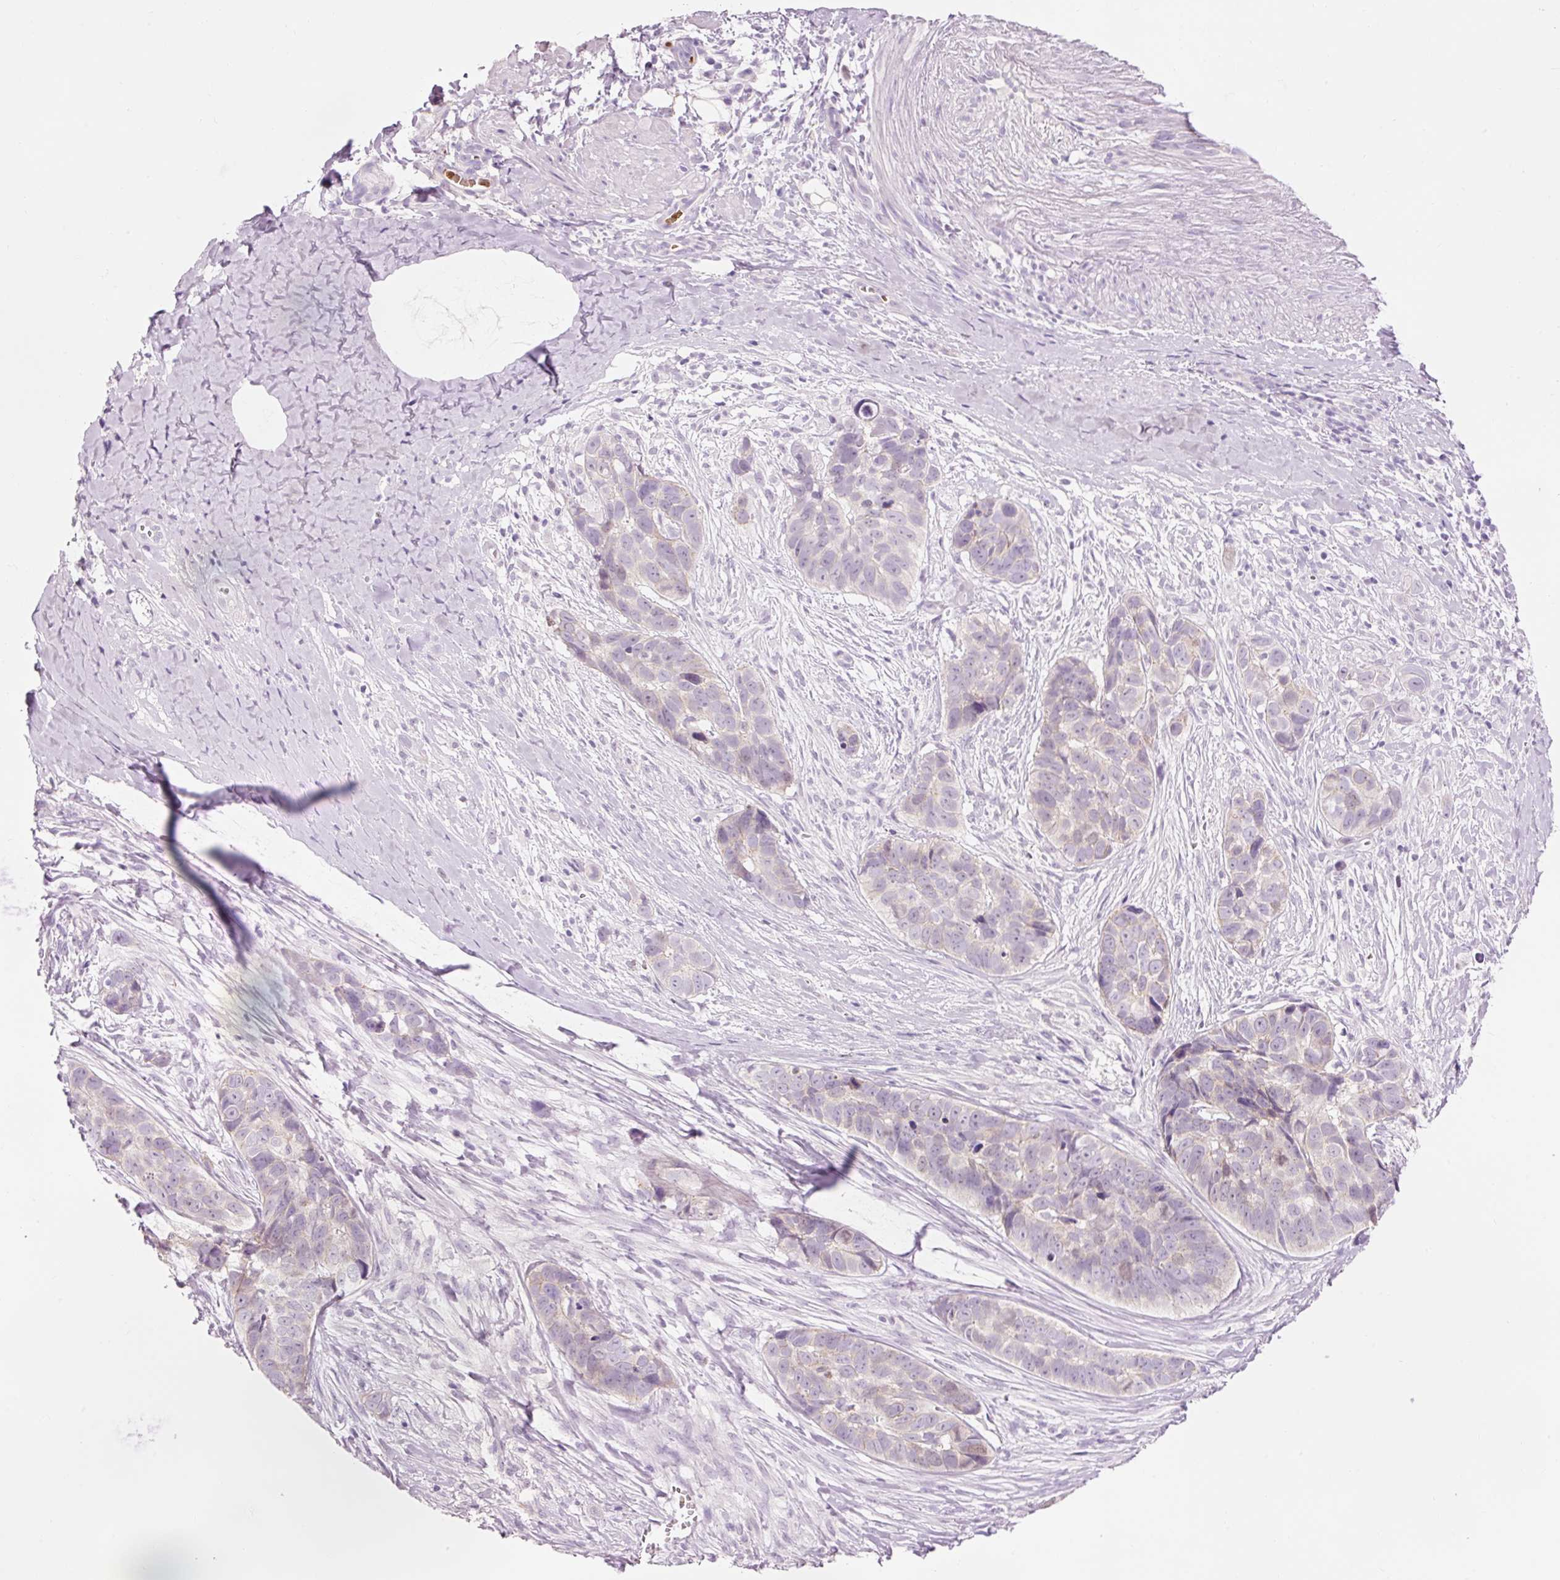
{"staining": {"intensity": "weak", "quantity": "<25%", "location": "cytoplasmic/membranous"}, "tissue": "skin cancer", "cell_type": "Tumor cells", "image_type": "cancer", "snomed": [{"axis": "morphology", "description": "Basal cell carcinoma"}, {"axis": "topography", "description": "Skin"}], "caption": "This is a image of IHC staining of skin basal cell carcinoma, which shows no expression in tumor cells. The staining is performed using DAB brown chromogen with nuclei counter-stained in using hematoxylin.", "gene": "DHRS11", "patient": {"sex": "female", "age": 82}}